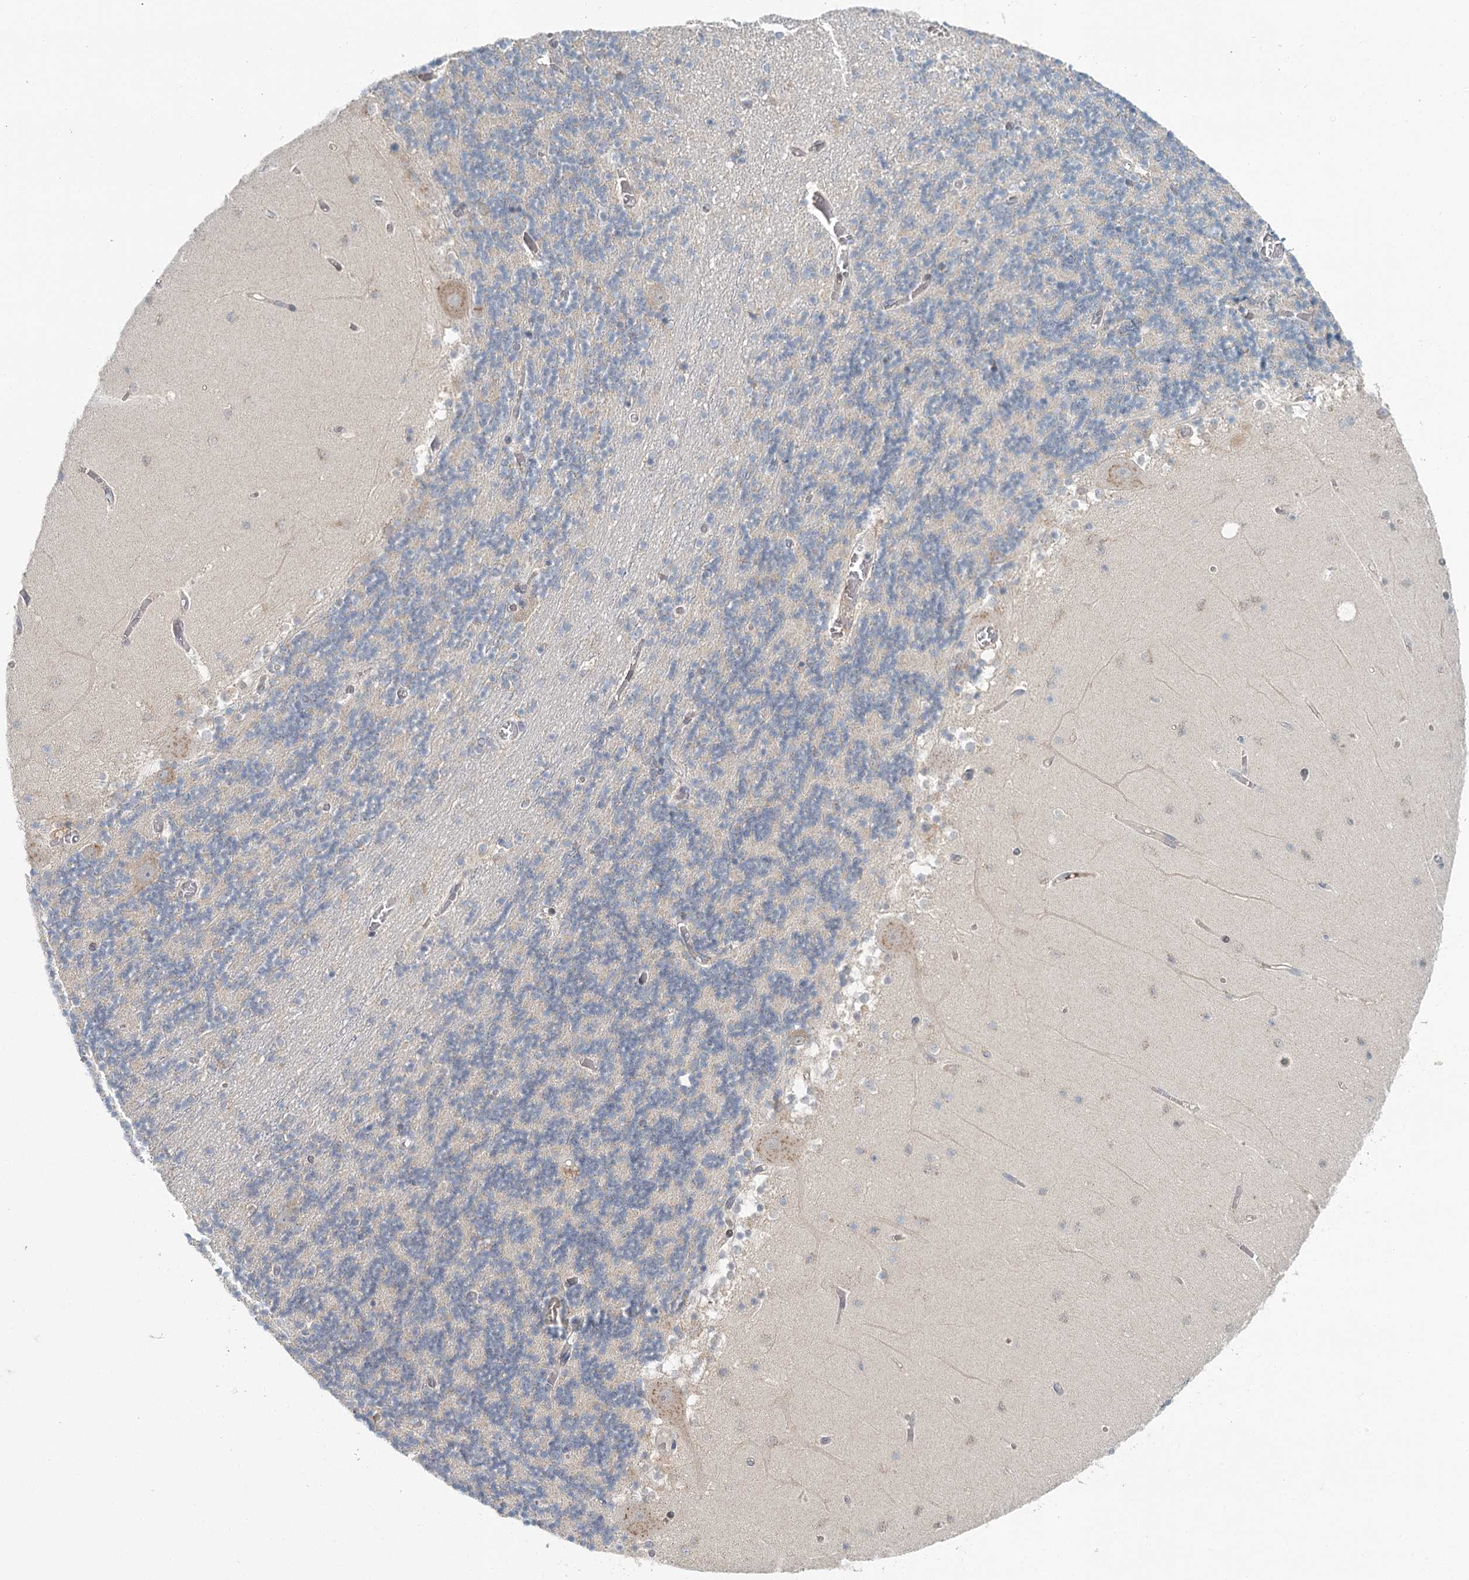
{"staining": {"intensity": "negative", "quantity": "none", "location": "none"}, "tissue": "cerebellum", "cell_type": "Cells in granular layer", "image_type": "normal", "snomed": [{"axis": "morphology", "description": "Normal tissue, NOS"}, {"axis": "topography", "description": "Cerebellum"}], "caption": "There is no significant expression in cells in granular layer of cerebellum.", "gene": "ADK", "patient": {"sex": "female", "age": 28}}